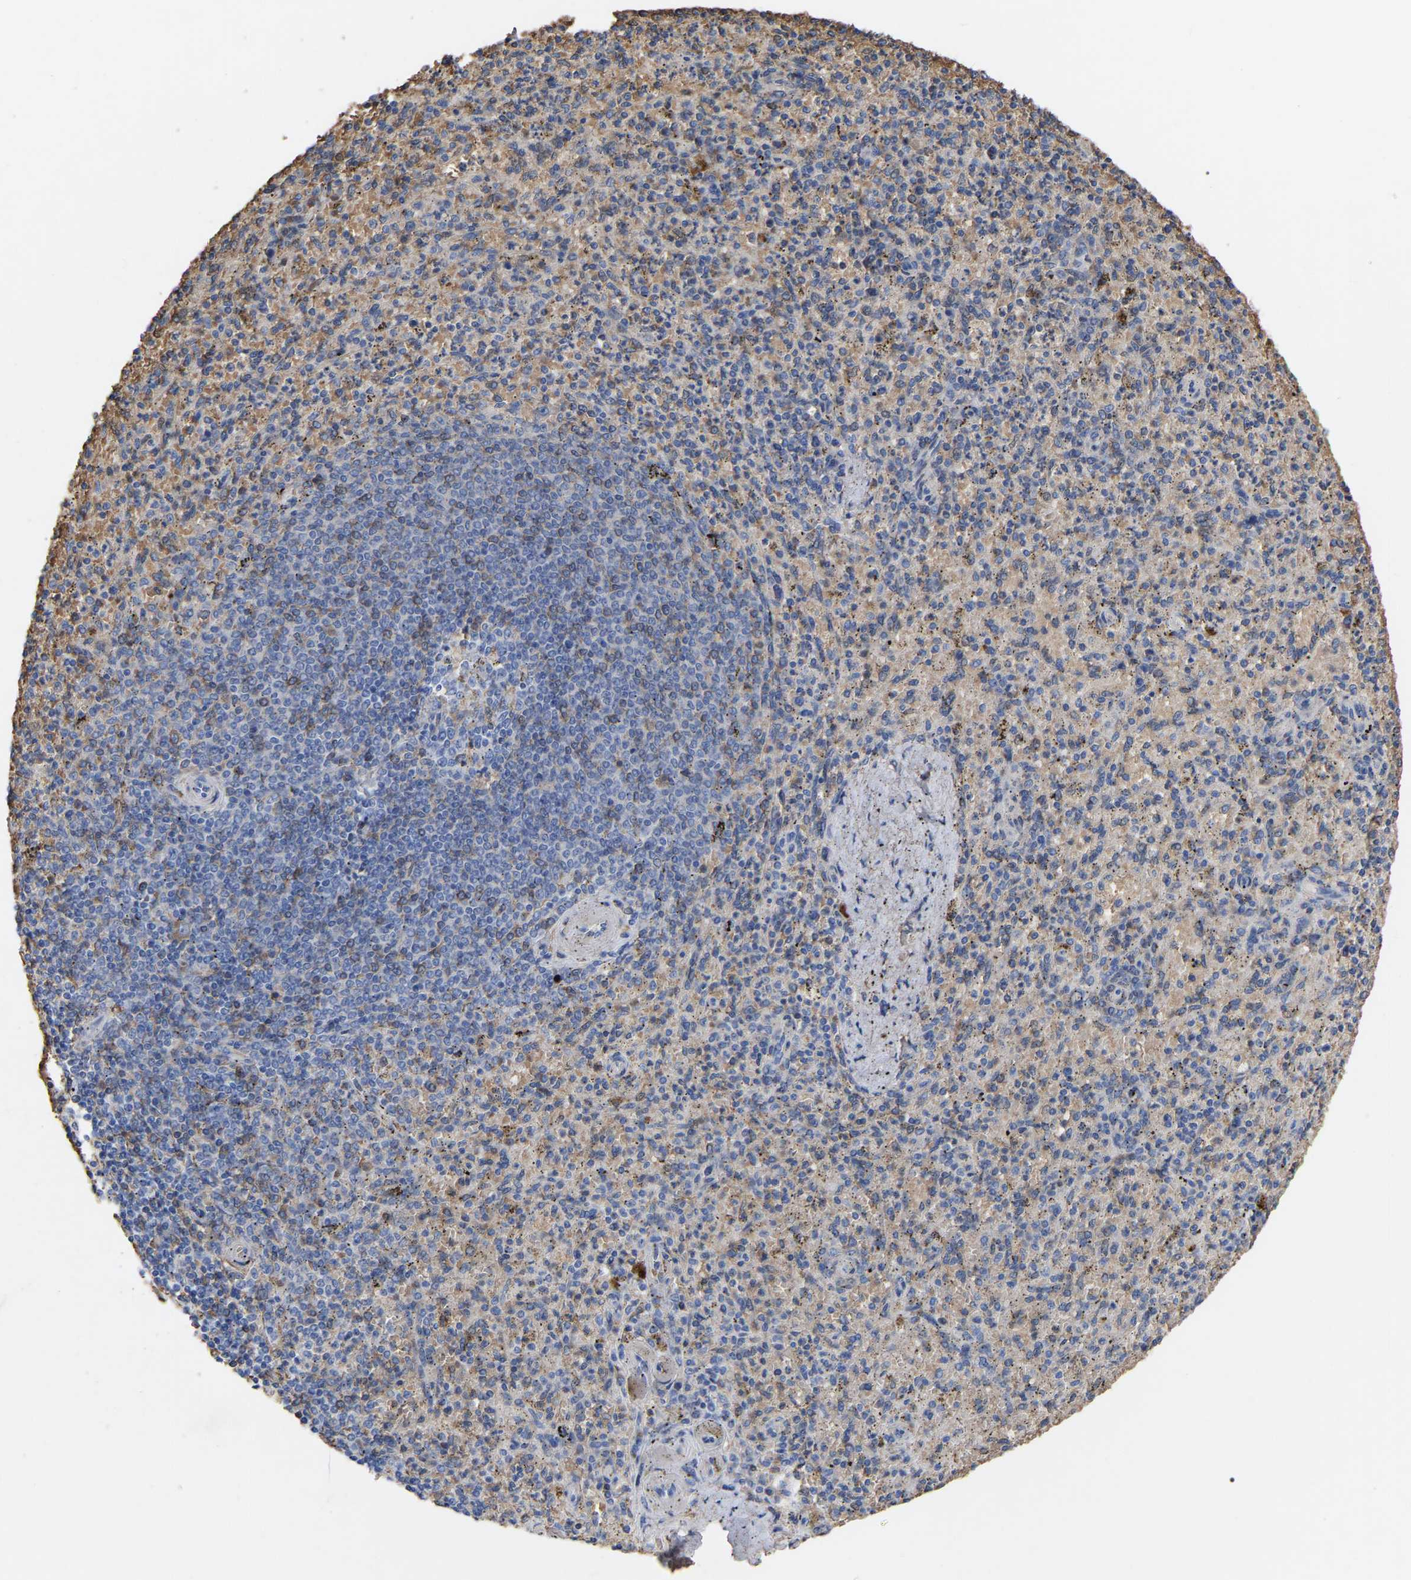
{"staining": {"intensity": "weak", "quantity": "25%-75%", "location": "cytoplasmic/membranous"}, "tissue": "spleen", "cell_type": "Cells in red pulp", "image_type": "normal", "snomed": [{"axis": "morphology", "description": "Normal tissue, NOS"}, {"axis": "topography", "description": "Spleen"}], "caption": "Weak cytoplasmic/membranous expression for a protein is seen in approximately 25%-75% of cells in red pulp of unremarkable spleen using immunohistochemistry (IHC).", "gene": "GDF3", "patient": {"sex": "male", "age": 72}}